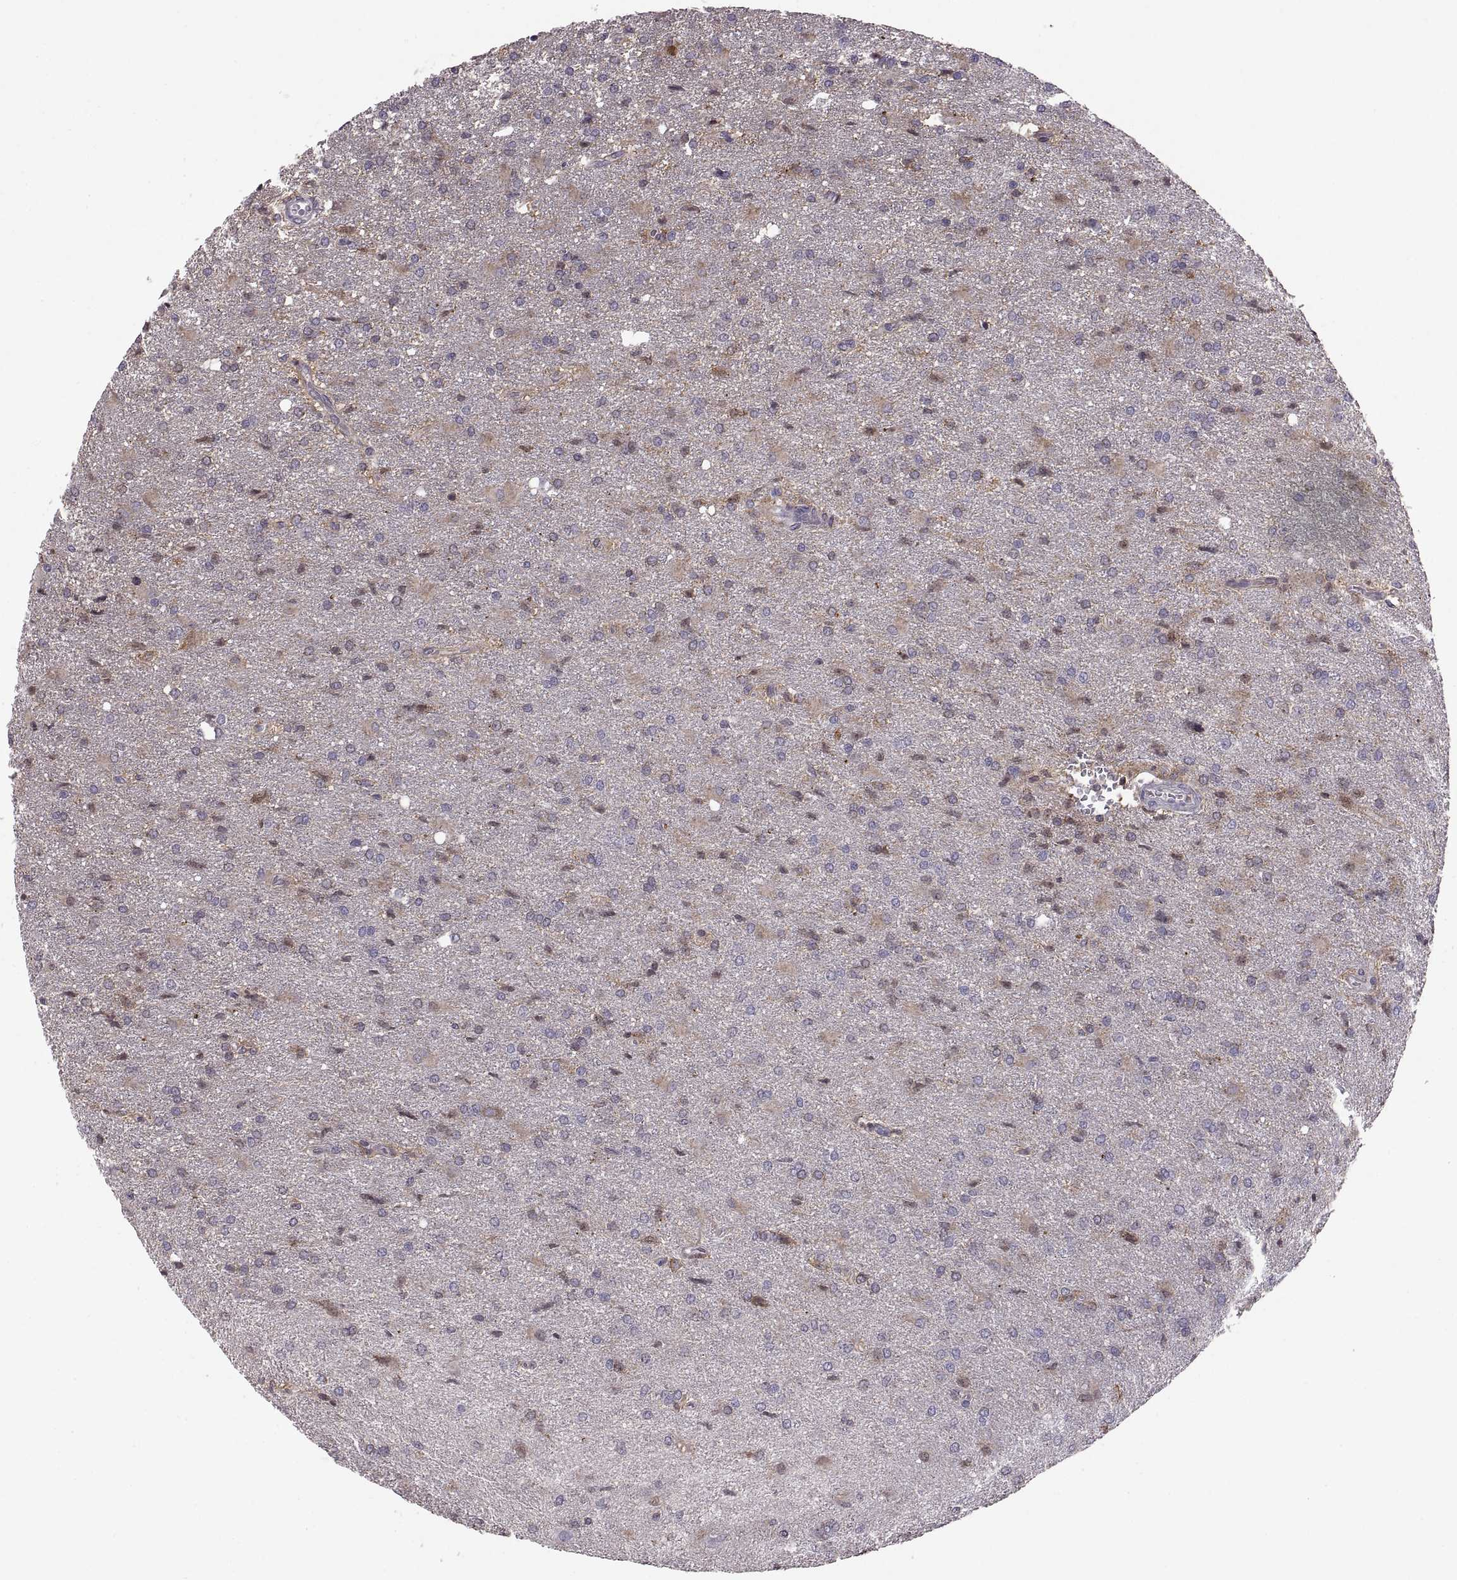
{"staining": {"intensity": "negative", "quantity": "none", "location": "none"}, "tissue": "glioma", "cell_type": "Tumor cells", "image_type": "cancer", "snomed": [{"axis": "morphology", "description": "Glioma, malignant, High grade"}, {"axis": "topography", "description": "Brain"}], "caption": "IHC image of glioma stained for a protein (brown), which reveals no staining in tumor cells.", "gene": "EZR", "patient": {"sex": "male", "age": 68}}